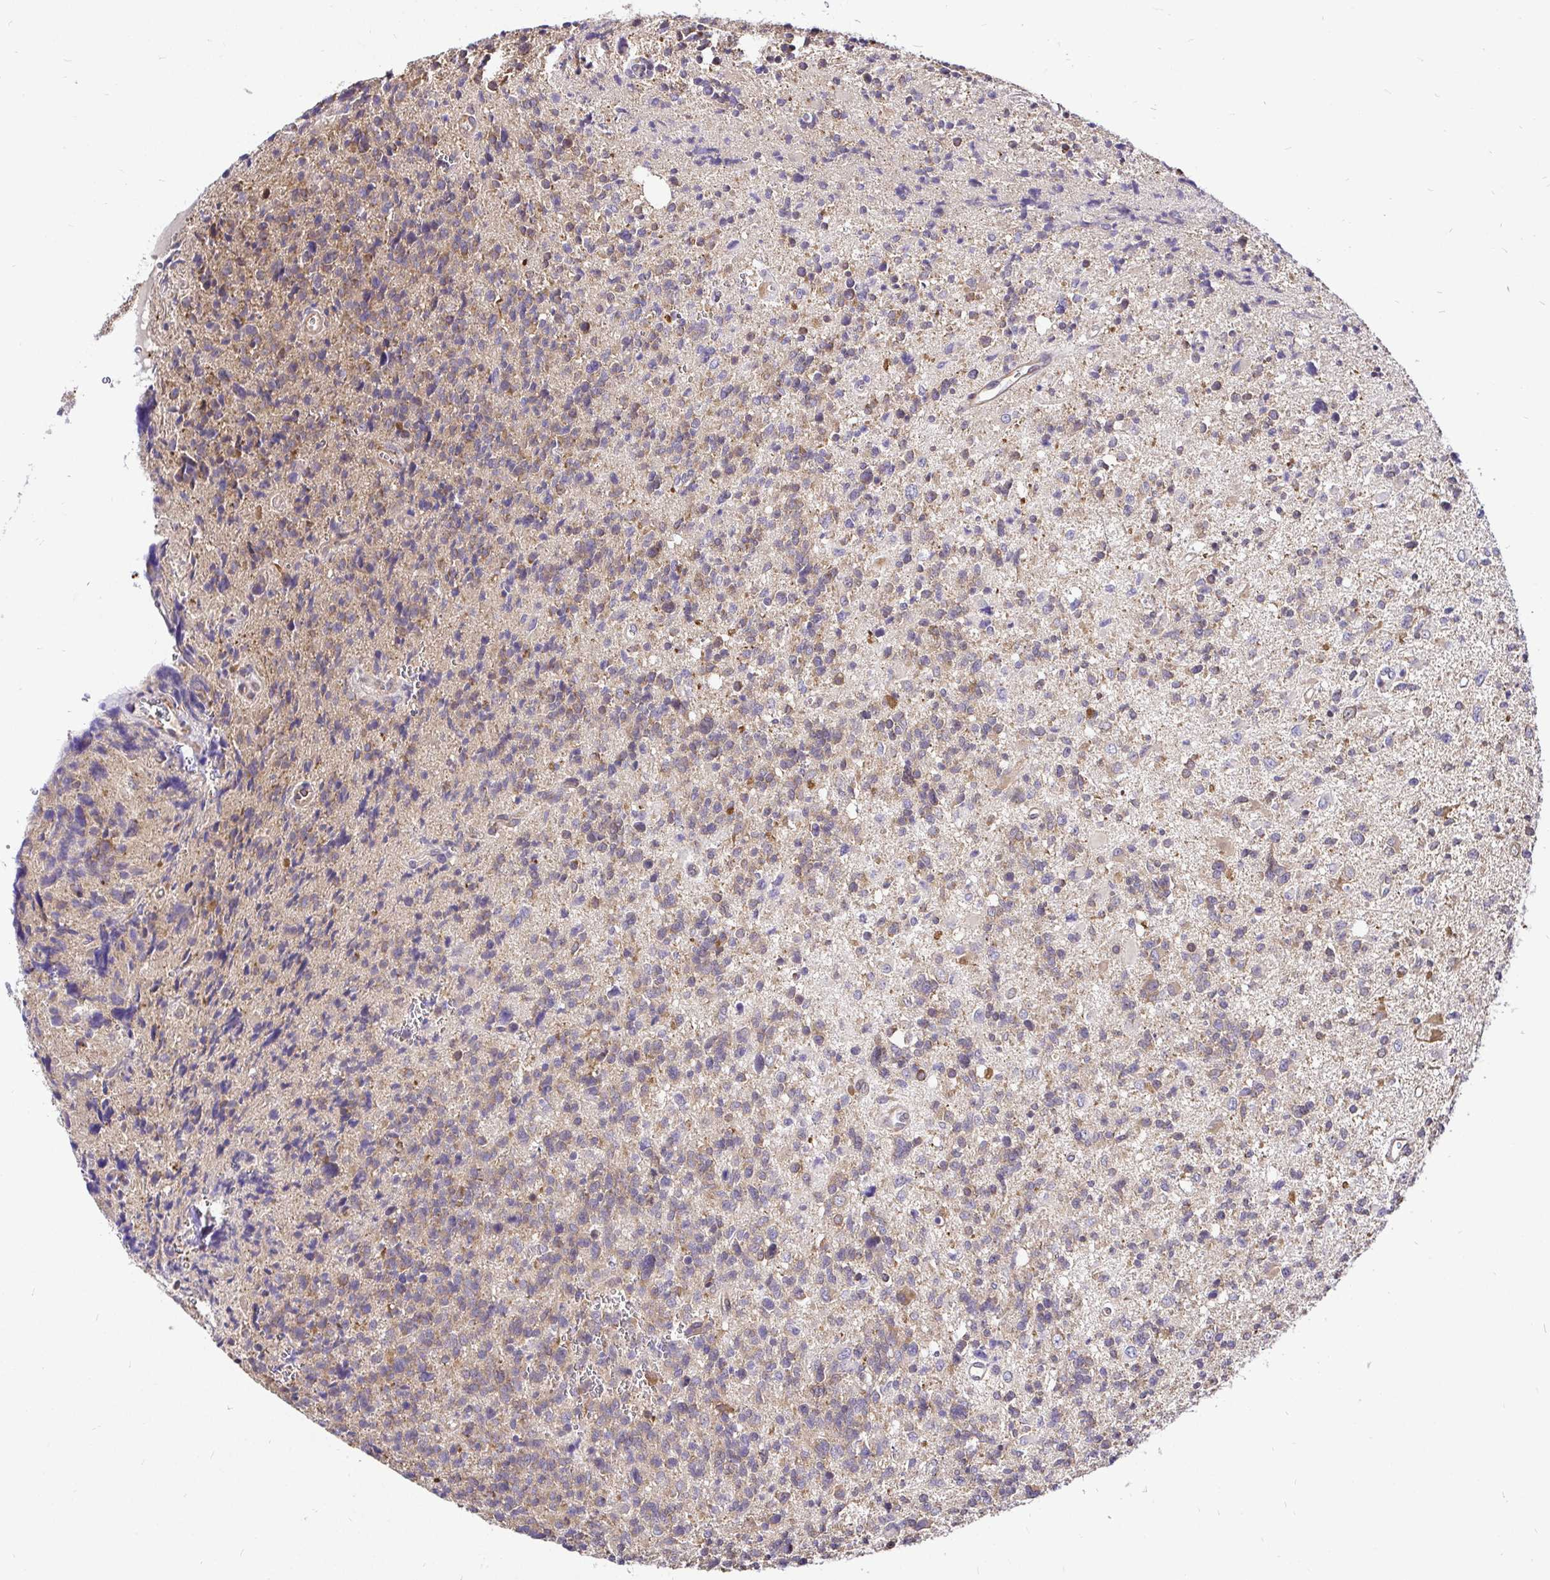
{"staining": {"intensity": "weak", "quantity": "25%-75%", "location": "cytoplasmic/membranous"}, "tissue": "glioma", "cell_type": "Tumor cells", "image_type": "cancer", "snomed": [{"axis": "morphology", "description": "Glioma, malignant, High grade"}, {"axis": "topography", "description": "Brain"}], "caption": "Immunohistochemical staining of high-grade glioma (malignant) exhibits low levels of weak cytoplasmic/membranous staining in approximately 25%-75% of tumor cells.", "gene": "CCDC122", "patient": {"sex": "male", "age": 29}}